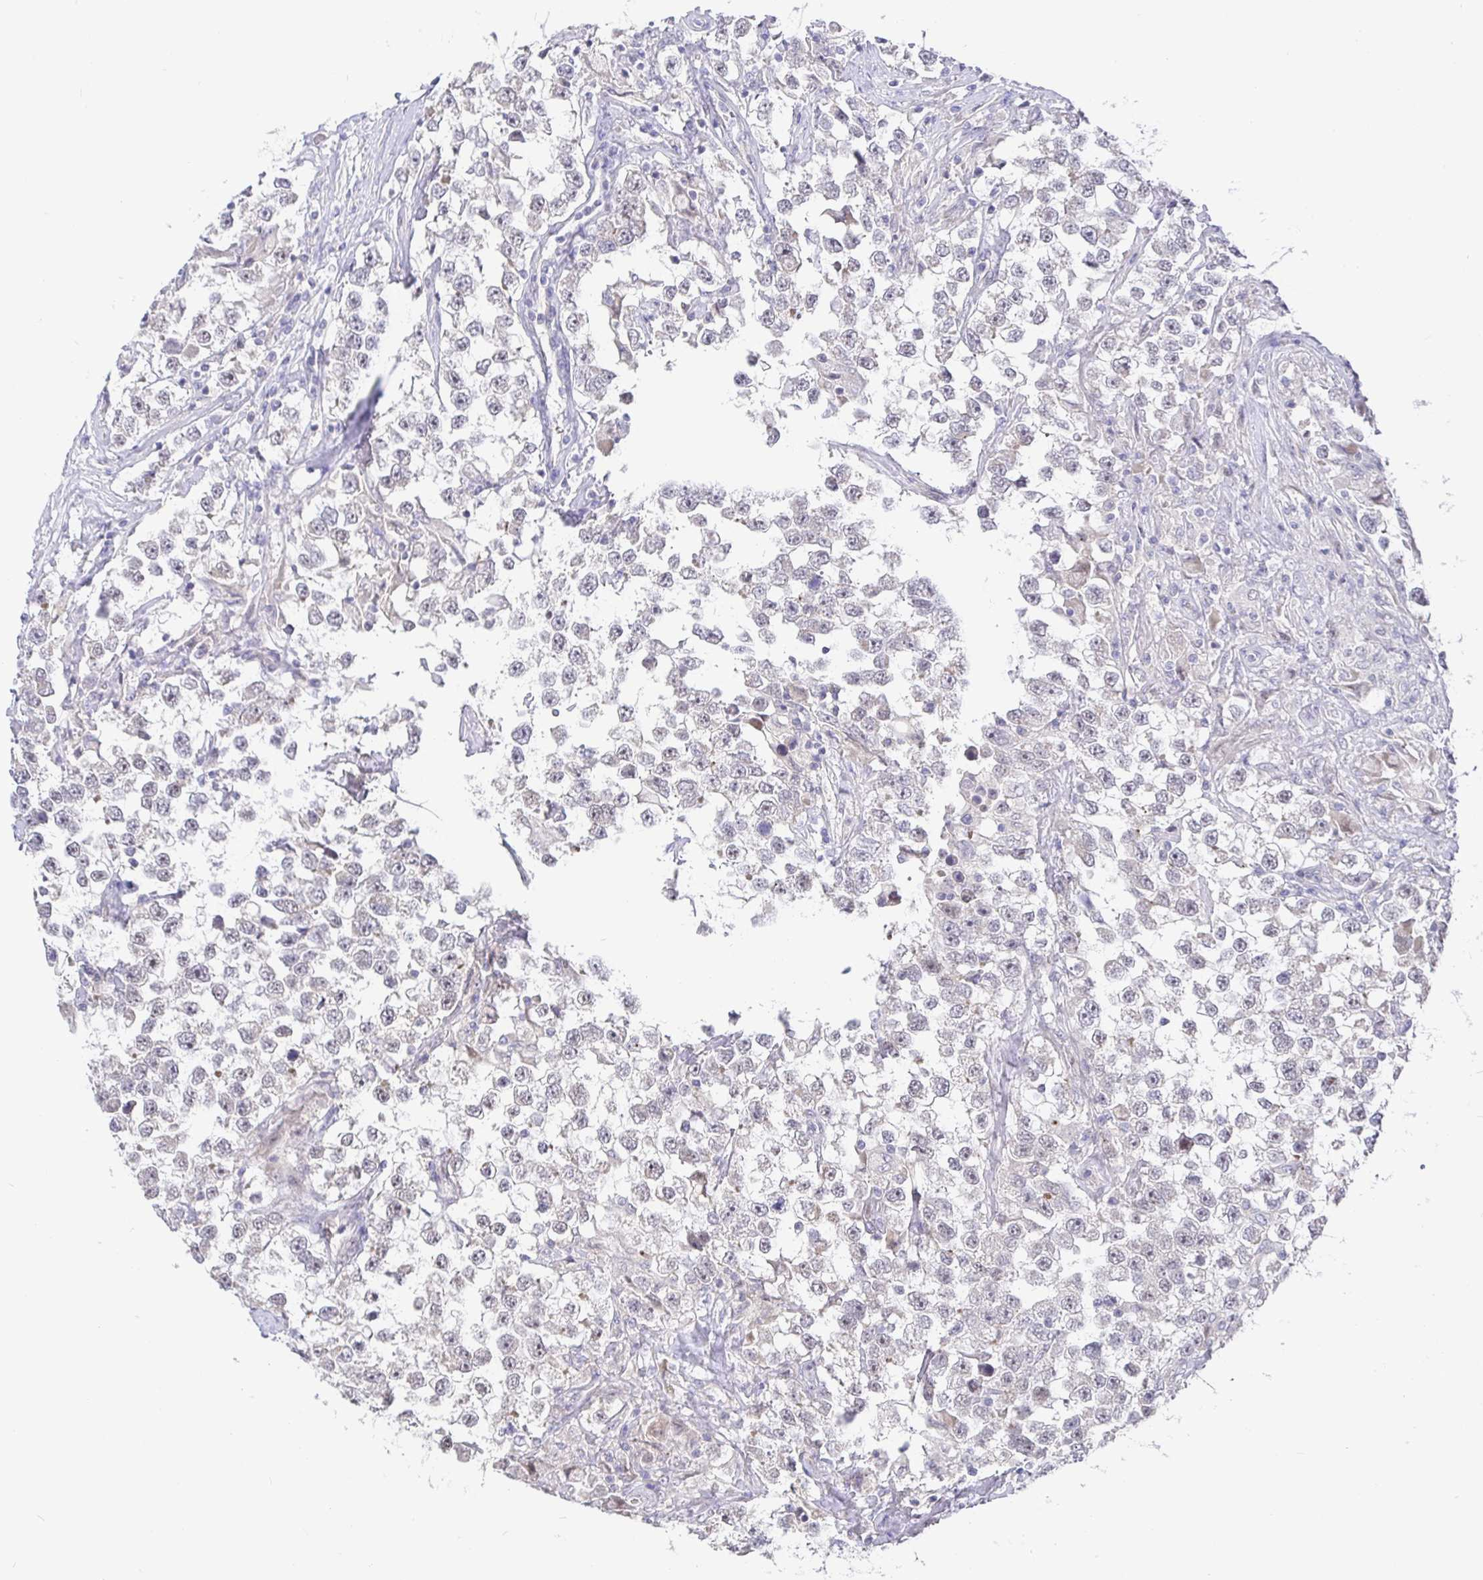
{"staining": {"intensity": "negative", "quantity": "none", "location": "none"}, "tissue": "testis cancer", "cell_type": "Tumor cells", "image_type": "cancer", "snomed": [{"axis": "morphology", "description": "Seminoma, NOS"}, {"axis": "topography", "description": "Testis"}], "caption": "DAB immunohistochemical staining of testis seminoma shows no significant positivity in tumor cells. The staining was performed using DAB to visualize the protein expression in brown, while the nuclei were stained in blue with hematoxylin (Magnification: 20x).", "gene": "CIT", "patient": {"sex": "male", "age": 46}}